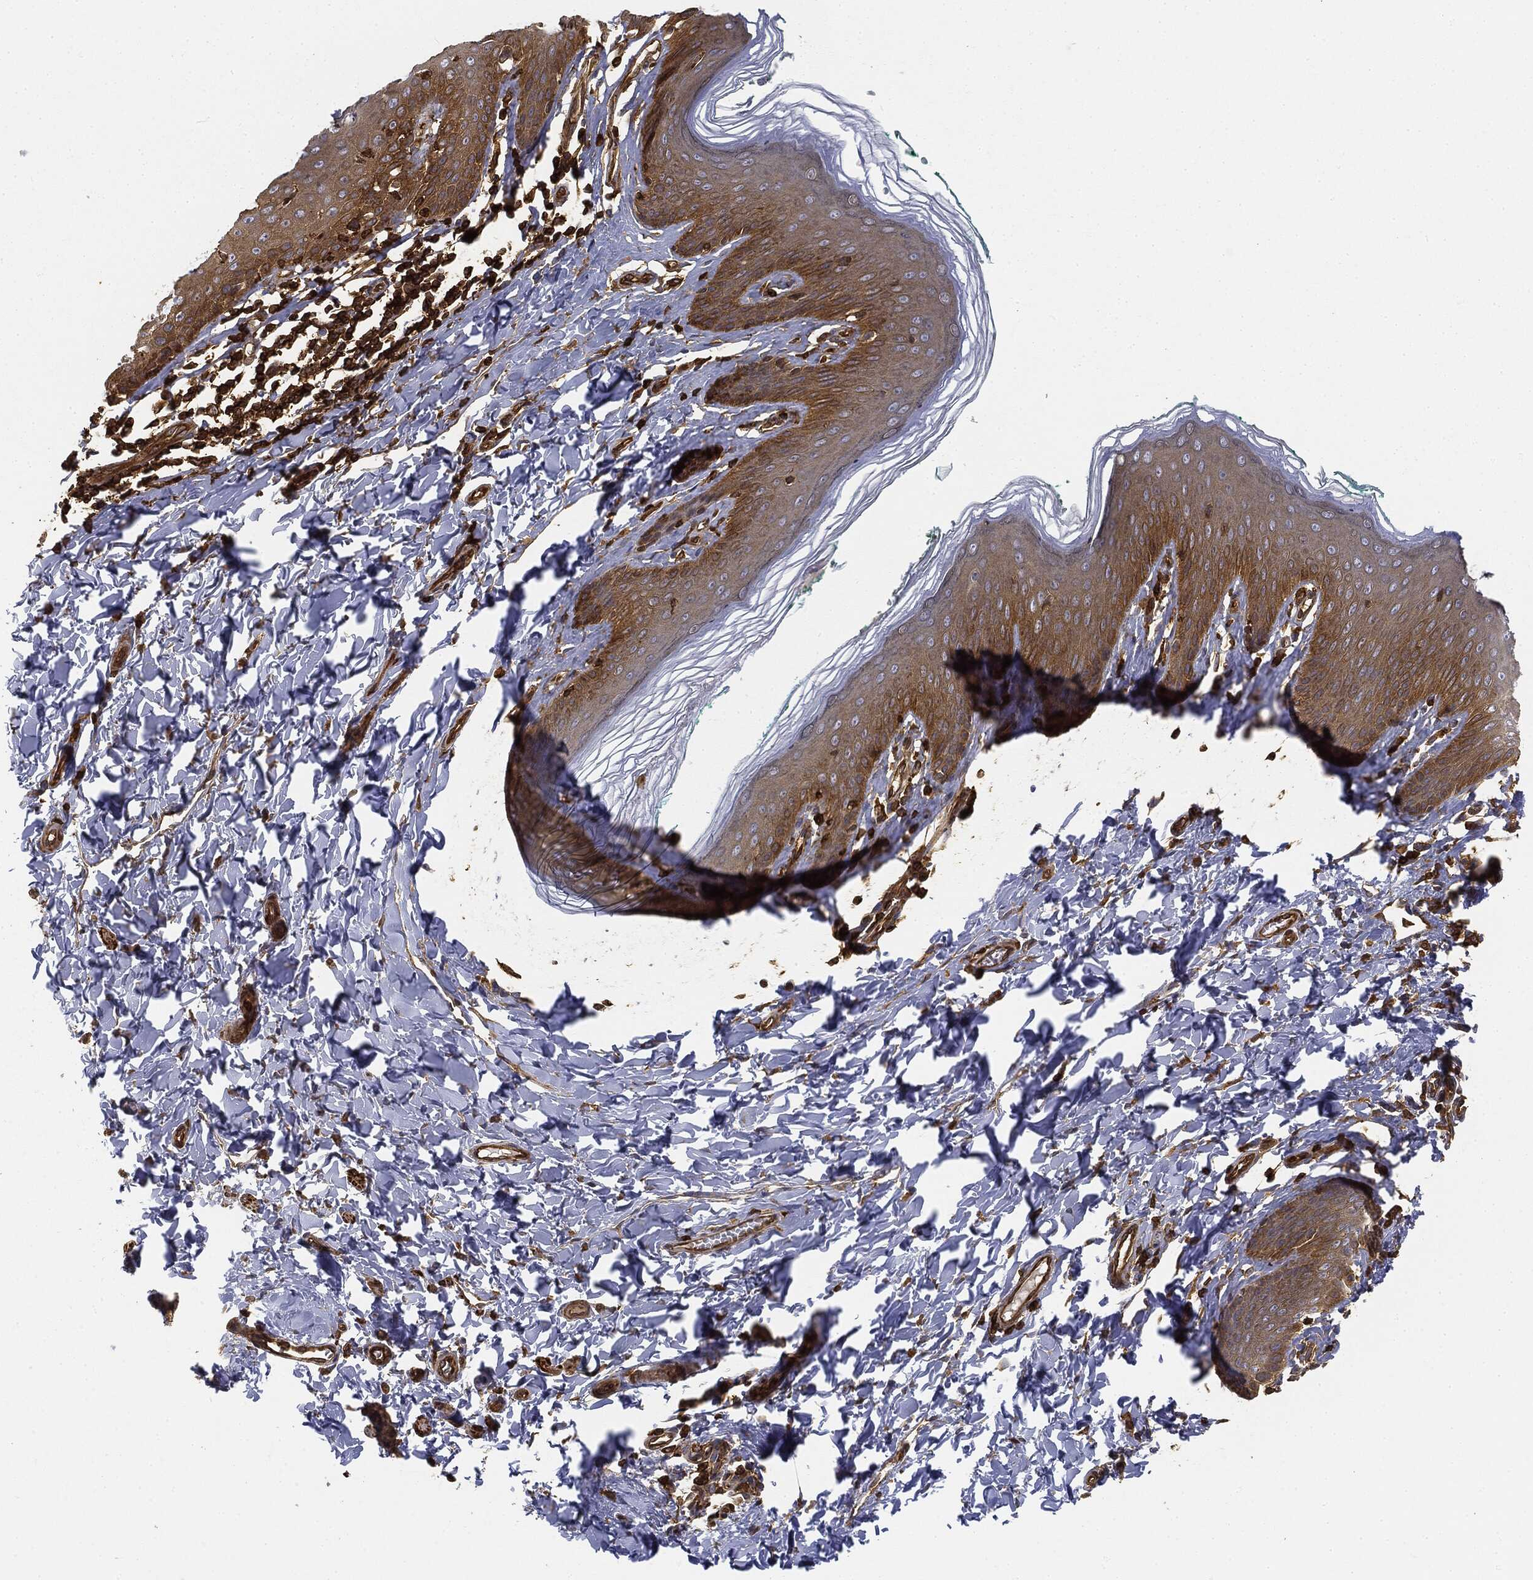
{"staining": {"intensity": "strong", "quantity": "25%-75%", "location": "cytoplasmic/membranous"}, "tissue": "skin", "cell_type": "Epidermal cells", "image_type": "normal", "snomed": [{"axis": "morphology", "description": "Normal tissue, NOS"}, {"axis": "topography", "description": "Vulva"}], "caption": "Immunohistochemistry (IHC) staining of benign skin, which reveals high levels of strong cytoplasmic/membranous expression in approximately 25%-75% of epidermal cells indicating strong cytoplasmic/membranous protein staining. The staining was performed using DAB (brown) for protein detection and nuclei were counterstained in hematoxylin (blue).", "gene": "WDR1", "patient": {"sex": "female", "age": 66}}